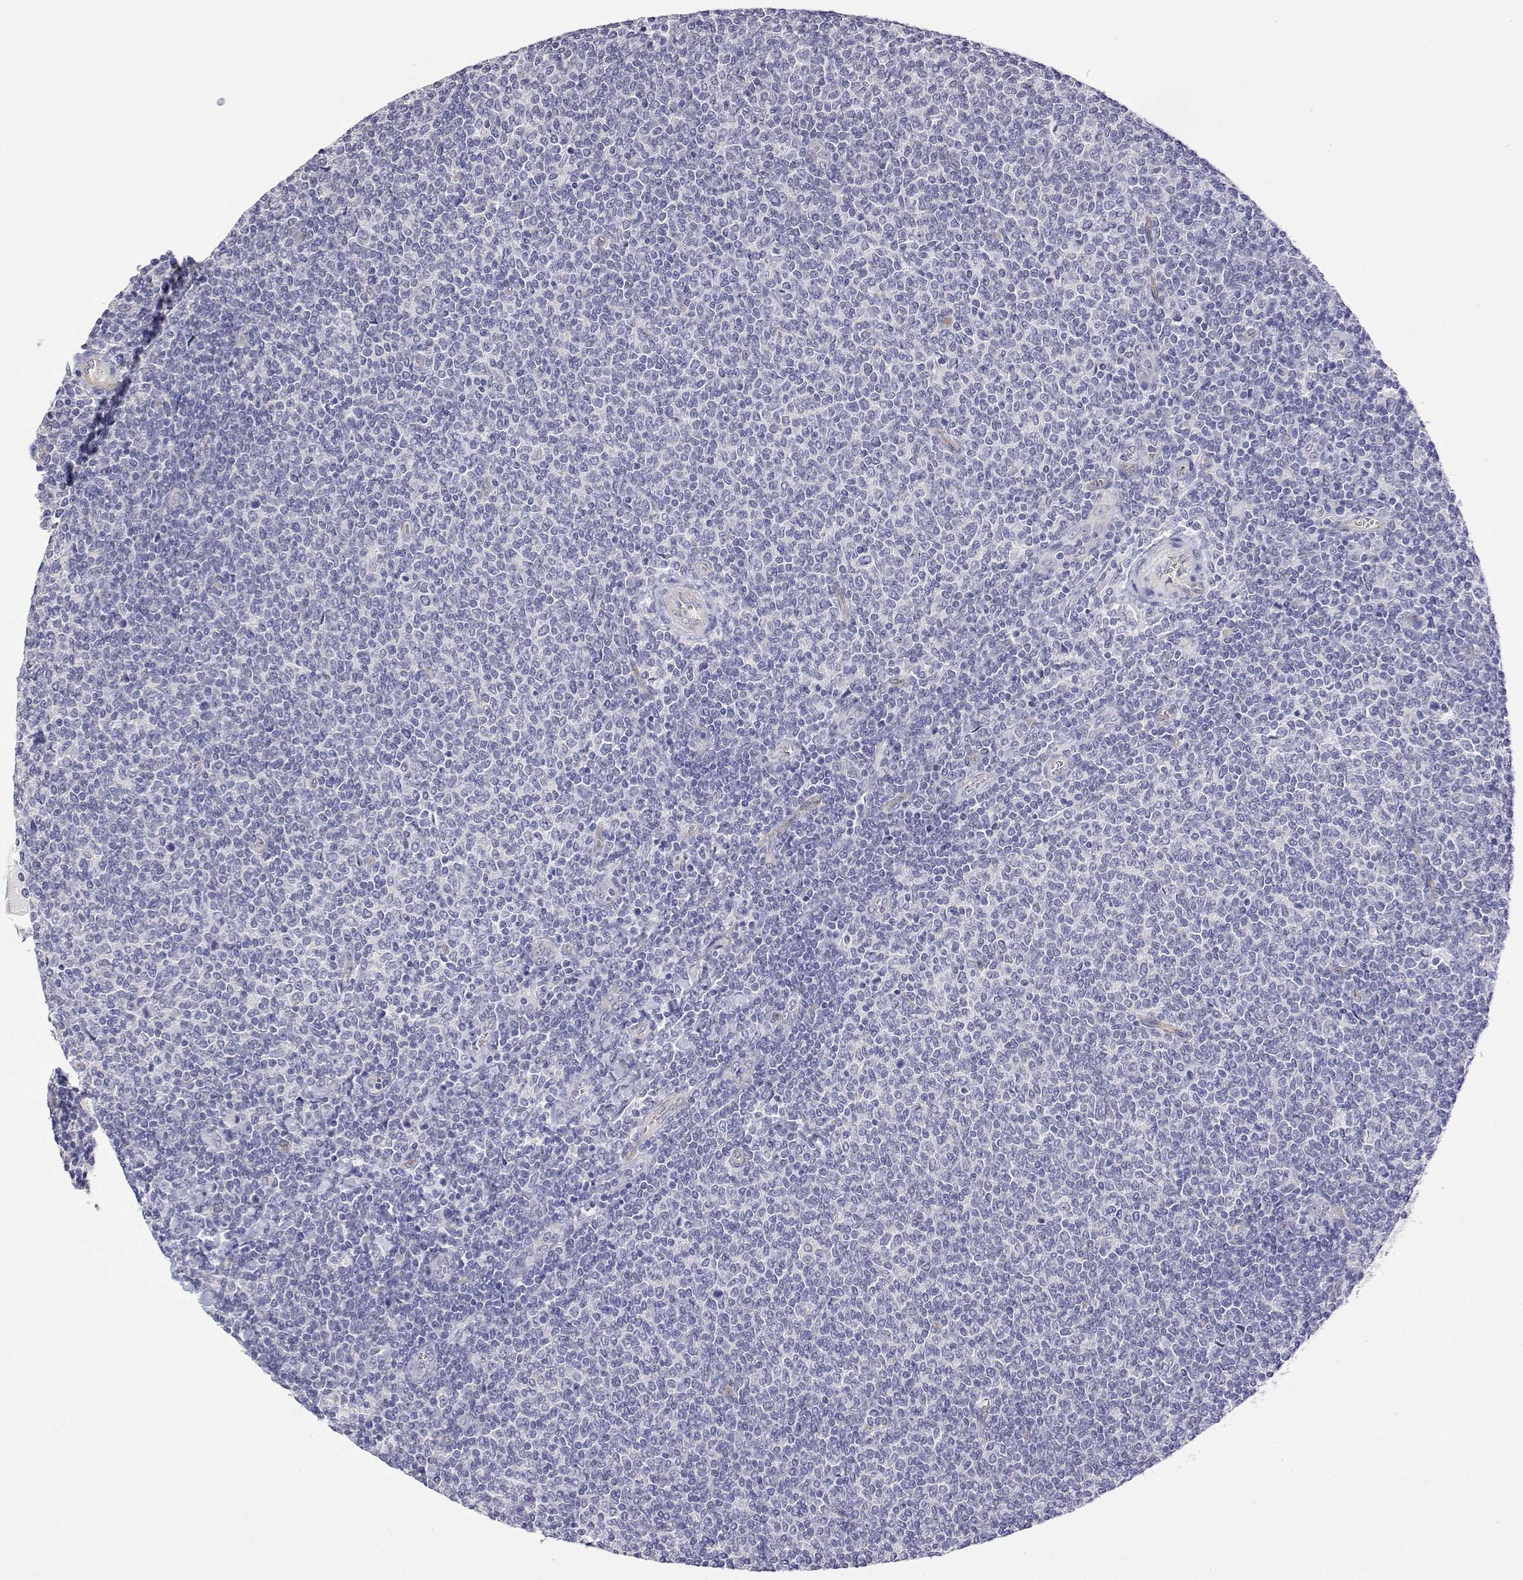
{"staining": {"intensity": "negative", "quantity": "none", "location": "none"}, "tissue": "lymphoma", "cell_type": "Tumor cells", "image_type": "cancer", "snomed": [{"axis": "morphology", "description": "Malignant lymphoma, non-Hodgkin's type, Low grade"}, {"axis": "topography", "description": "Lymph node"}], "caption": "Tumor cells show no significant staining in low-grade malignant lymphoma, non-Hodgkin's type. (Stains: DAB (3,3'-diaminobenzidine) immunohistochemistry with hematoxylin counter stain, Microscopy: brightfield microscopy at high magnification).", "gene": "PLCB1", "patient": {"sex": "male", "age": 52}}